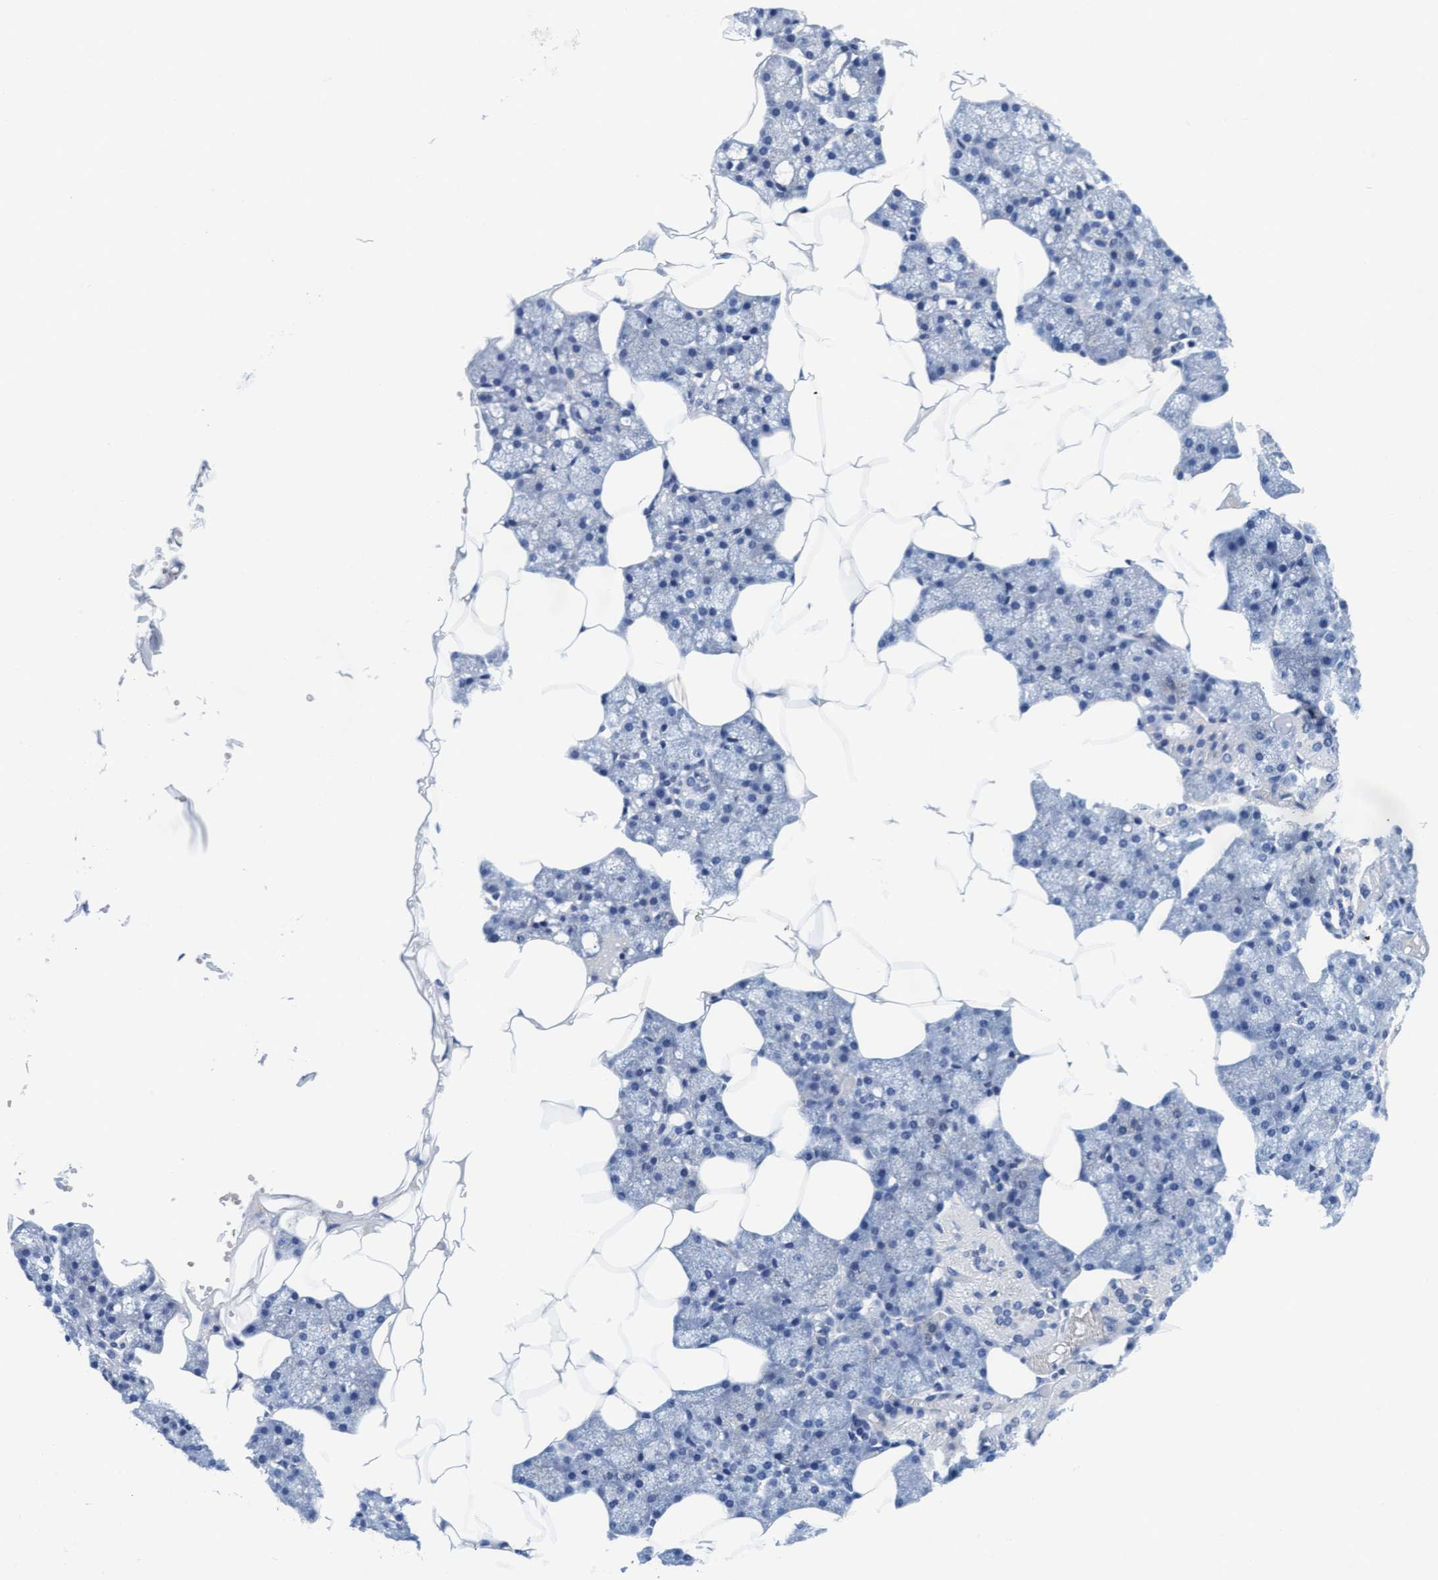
{"staining": {"intensity": "negative", "quantity": "none", "location": "none"}, "tissue": "salivary gland", "cell_type": "Glandular cells", "image_type": "normal", "snomed": [{"axis": "morphology", "description": "Normal tissue, NOS"}, {"axis": "topography", "description": "Salivary gland"}], "caption": "The image shows no significant positivity in glandular cells of salivary gland. (DAB immunohistochemistry (IHC) visualized using brightfield microscopy, high magnification).", "gene": "ARSG", "patient": {"sex": "male", "age": 62}}